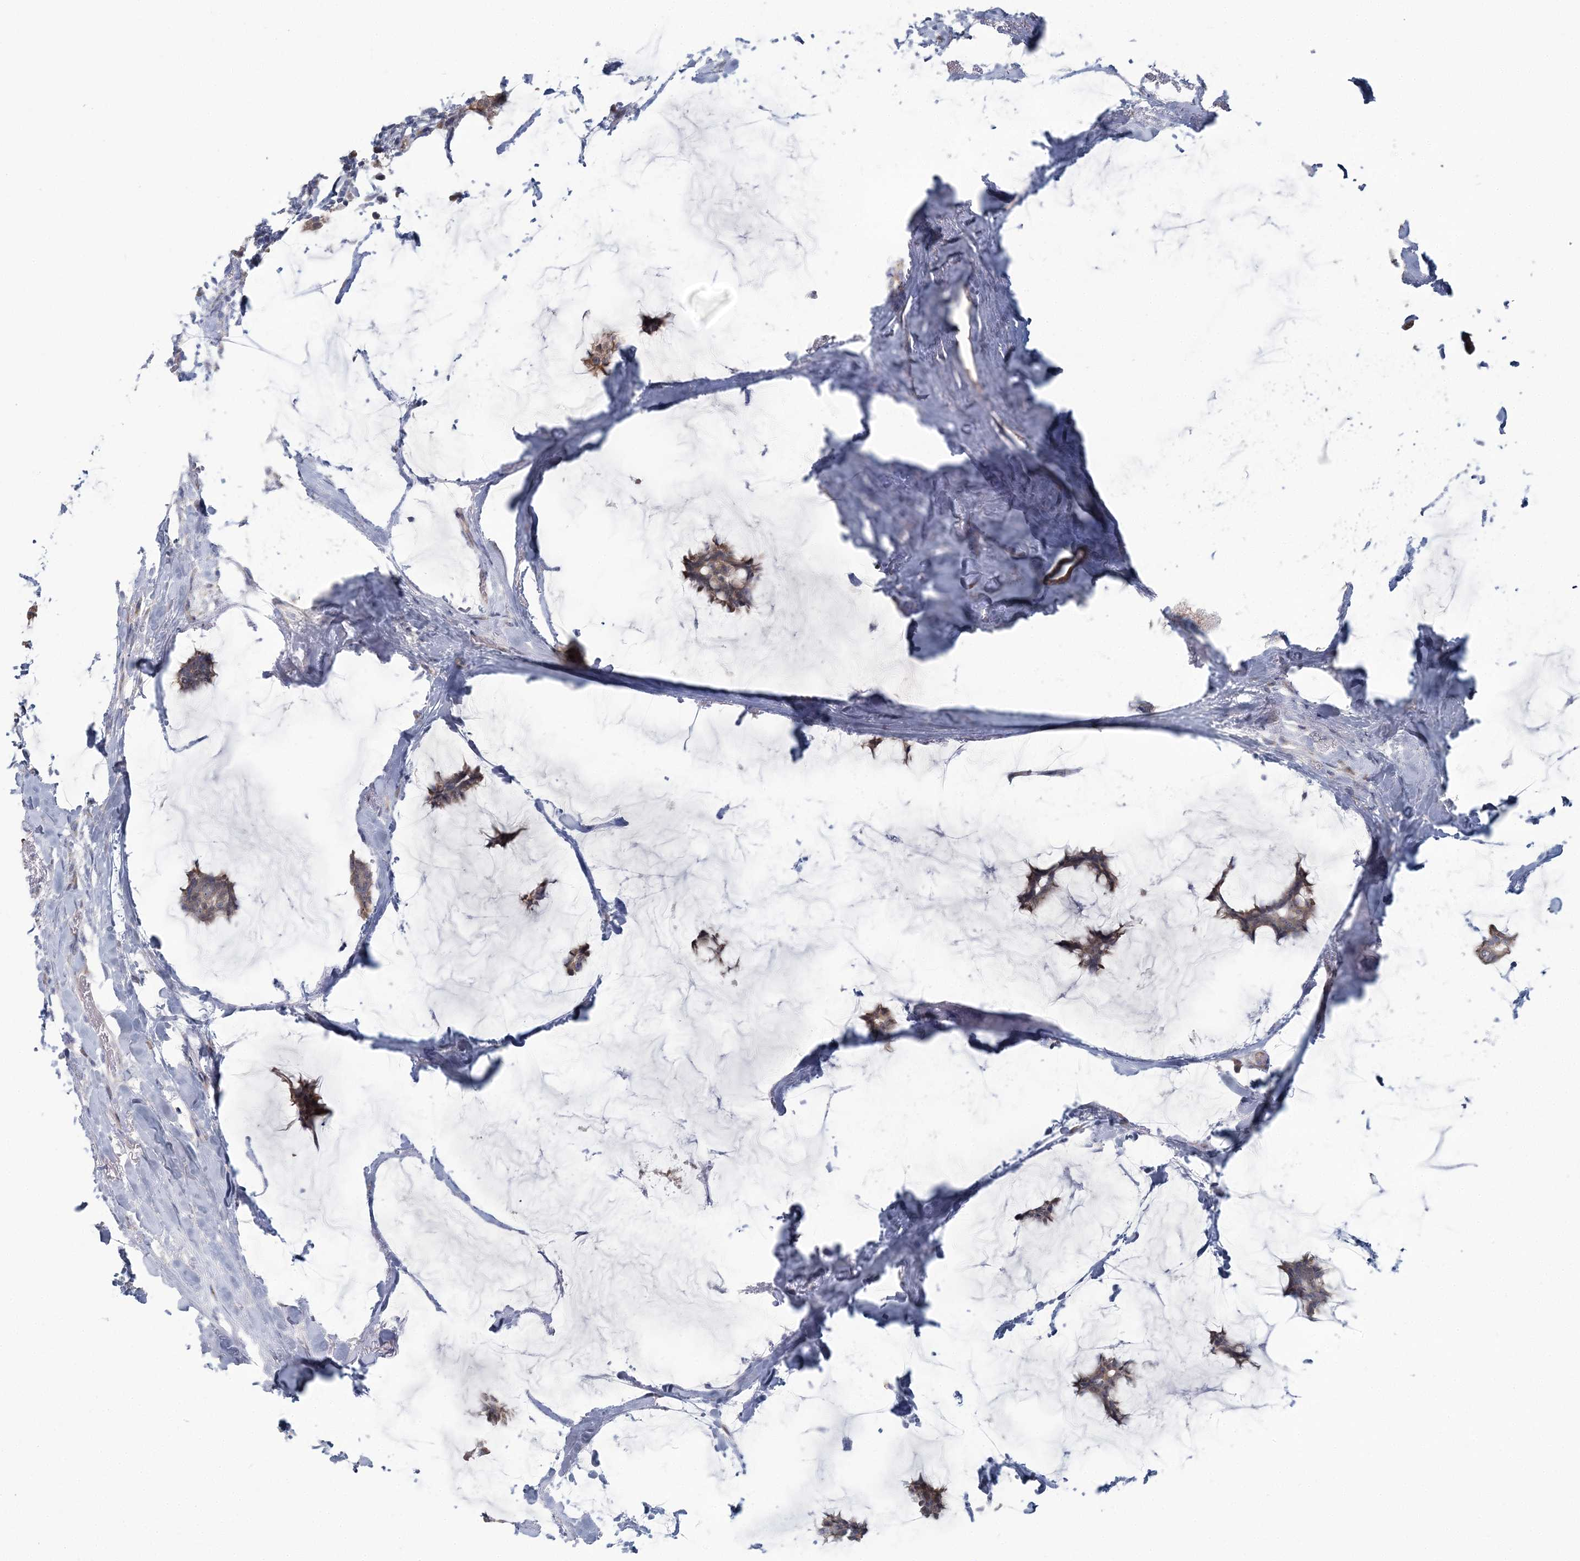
{"staining": {"intensity": "moderate", "quantity": ">75%", "location": "cytoplasmic/membranous"}, "tissue": "breast cancer", "cell_type": "Tumor cells", "image_type": "cancer", "snomed": [{"axis": "morphology", "description": "Duct carcinoma"}, {"axis": "topography", "description": "Breast"}], "caption": "The photomicrograph shows staining of breast cancer, revealing moderate cytoplasmic/membranous protein staining (brown color) within tumor cells.", "gene": "CMBL", "patient": {"sex": "female", "age": 93}}